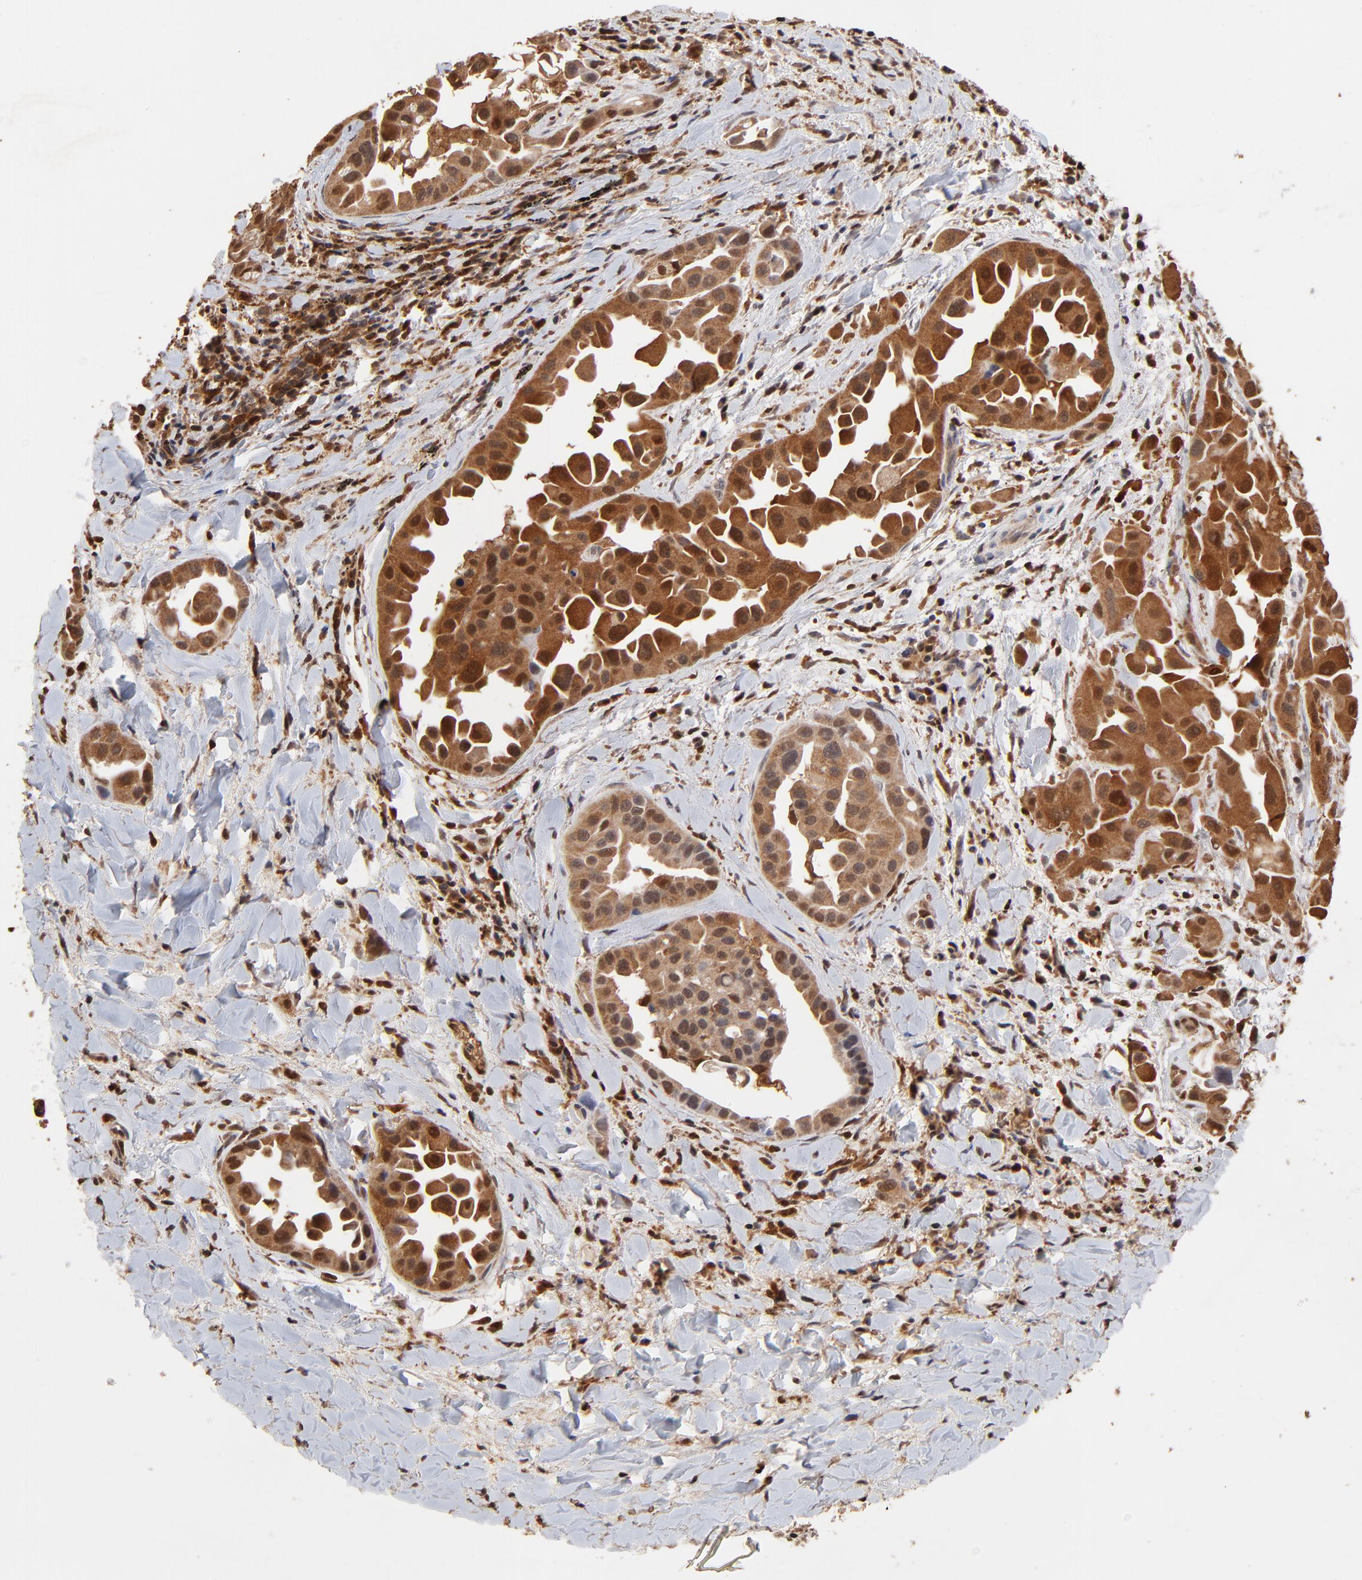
{"staining": {"intensity": "moderate", "quantity": ">75%", "location": "cytoplasmic/membranous"}, "tissue": "lung cancer", "cell_type": "Tumor cells", "image_type": "cancer", "snomed": [{"axis": "morphology", "description": "Normal tissue, NOS"}, {"axis": "morphology", "description": "Adenocarcinoma, NOS"}, {"axis": "topography", "description": "Bronchus"}], "caption": "Immunohistochemical staining of human lung adenocarcinoma shows medium levels of moderate cytoplasmic/membranous protein staining in approximately >75% of tumor cells.", "gene": "CASP1", "patient": {"sex": "male", "age": 68}}